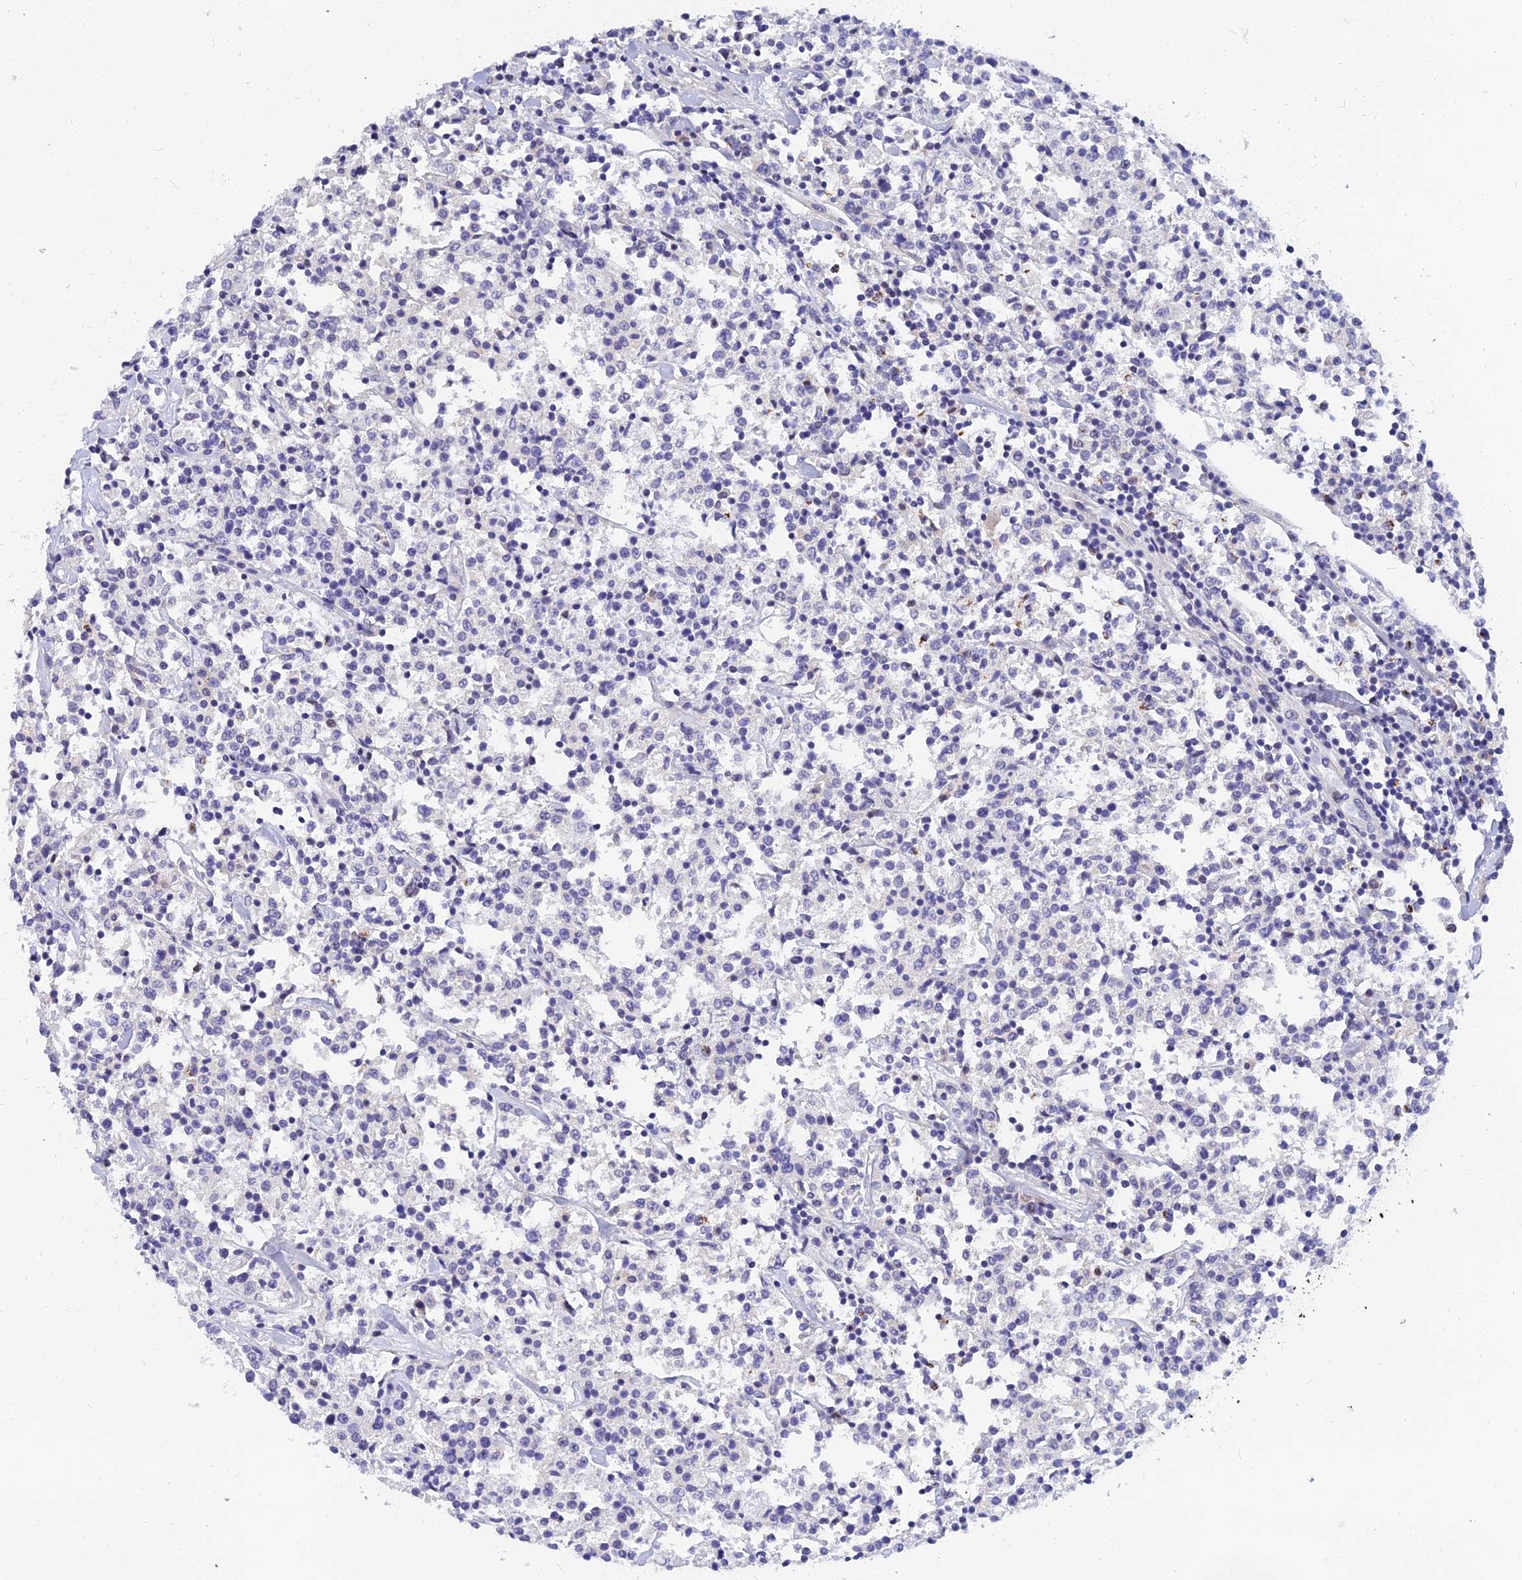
{"staining": {"intensity": "negative", "quantity": "none", "location": "none"}, "tissue": "lymphoma", "cell_type": "Tumor cells", "image_type": "cancer", "snomed": [{"axis": "morphology", "description": "Malignant lymphoma, non-Hodgkin's type, Low grade"}, {"axis": "topography", "description": "Small intestine"}], "caption": "High power microscopy photomicrograph of an IHC photomicrograph of low-grade malignant lymphoma, non-Hodgkin's type, revealing no significant expression in tumor cells. Brightfield microscopy of immunohistochemistry stained with DAB (brown) and hematoxylin (blue), captured at high magnification.", "gene": "TMEM161B", "patient": {"sex": "female", "age": 59}}